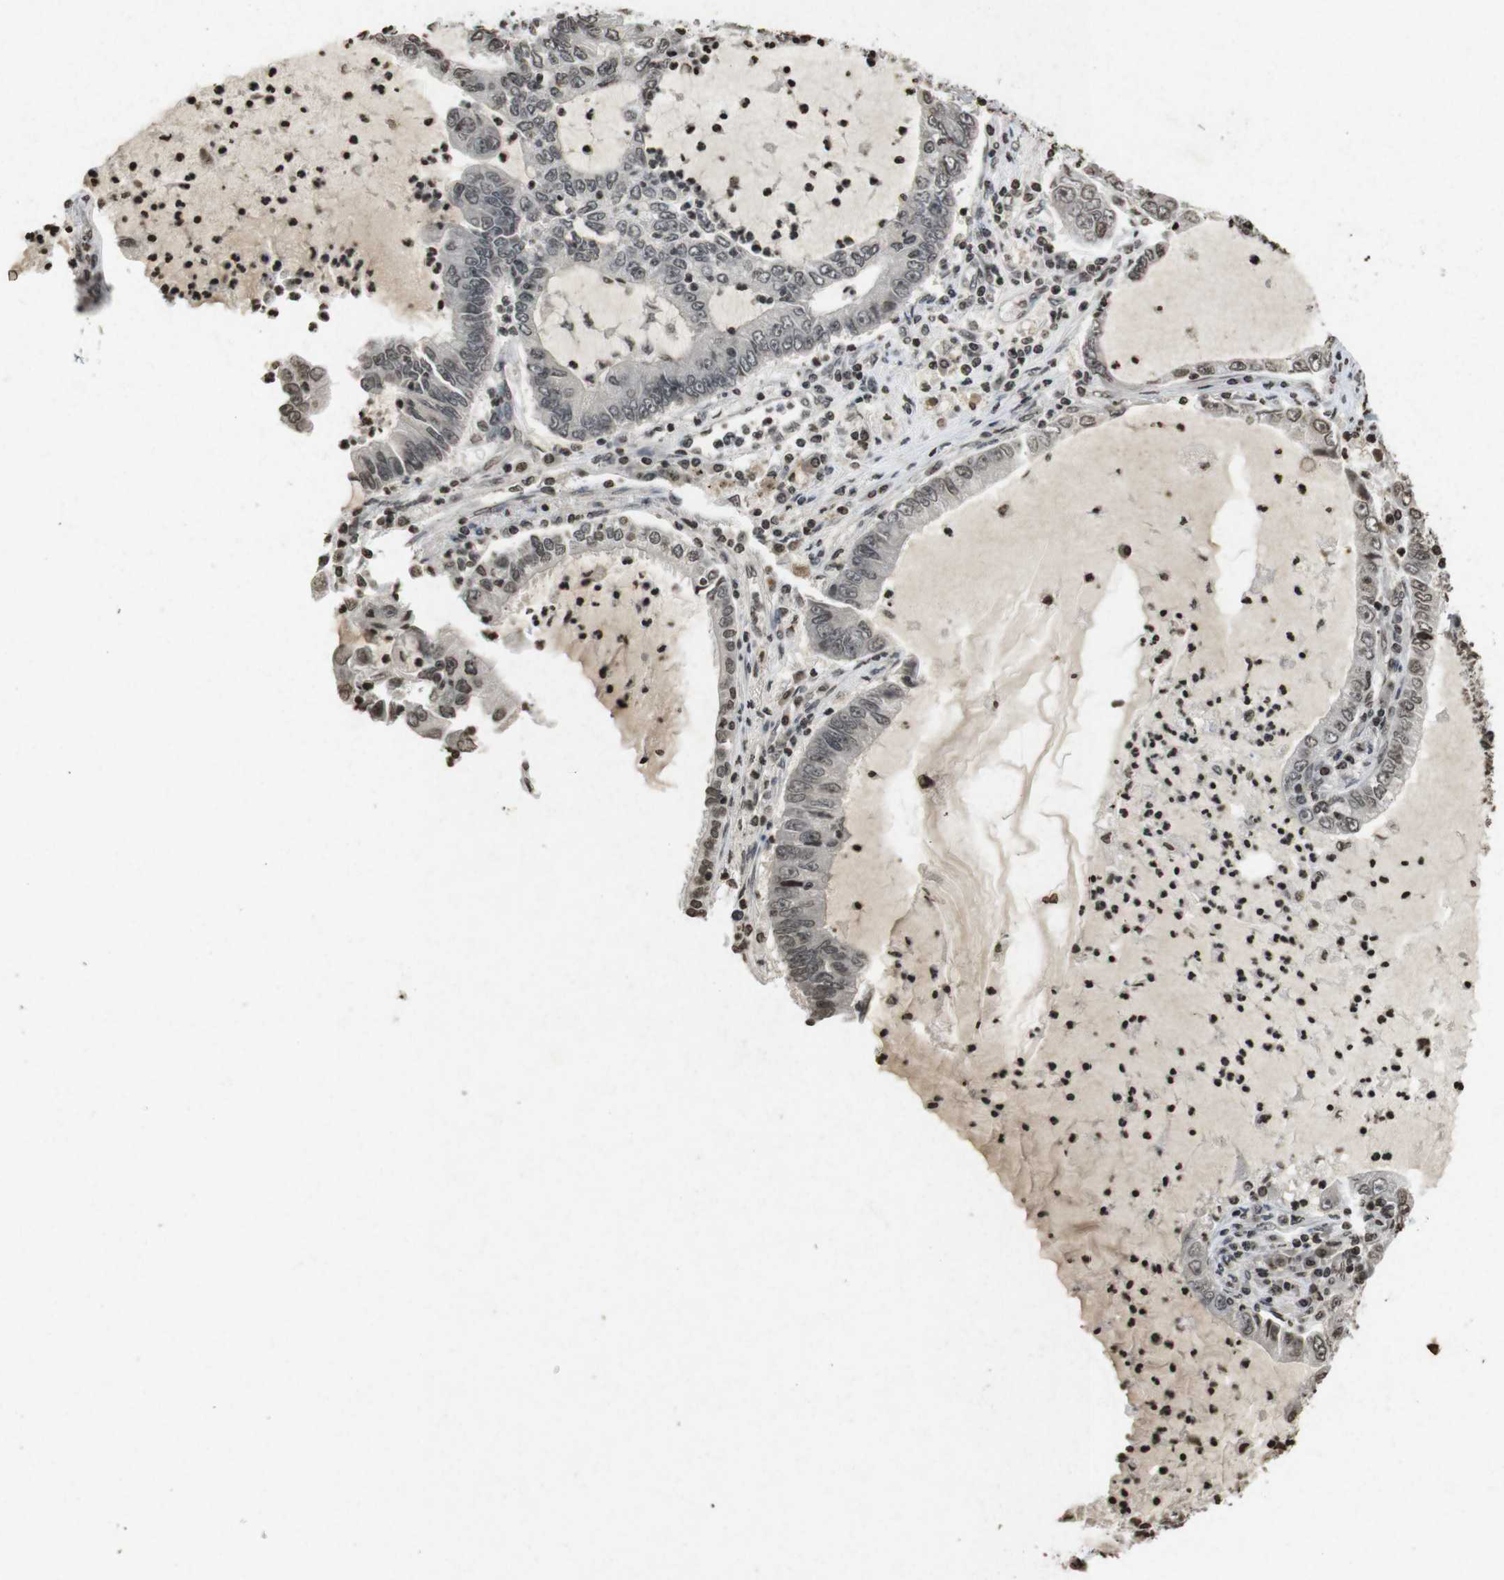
{"staining": {"intensity": "moderate", "quantity": "<25%", "location": "nuclear"}, "tissue": "lung cancer", "cell_type": "Tumor cells", "image_type": "cancer", "snomed": [{"axis": "morphology", "description": "Adenocarcinoma, NOS"}, {"axis": "topography", "description": "Lung"}], "caption": "Tumor cells exhibit moderate nuclear staining in about <25% of cells in adenocarcinoma (lung). (Stains: DAB (3,3'-diaminobenzidine) in brown, nuclei in blue, Microscopy: brightfield microscopy at high magnification).", "gene": "FOXA3", "patient": {"sex": "female", "age": 51}}